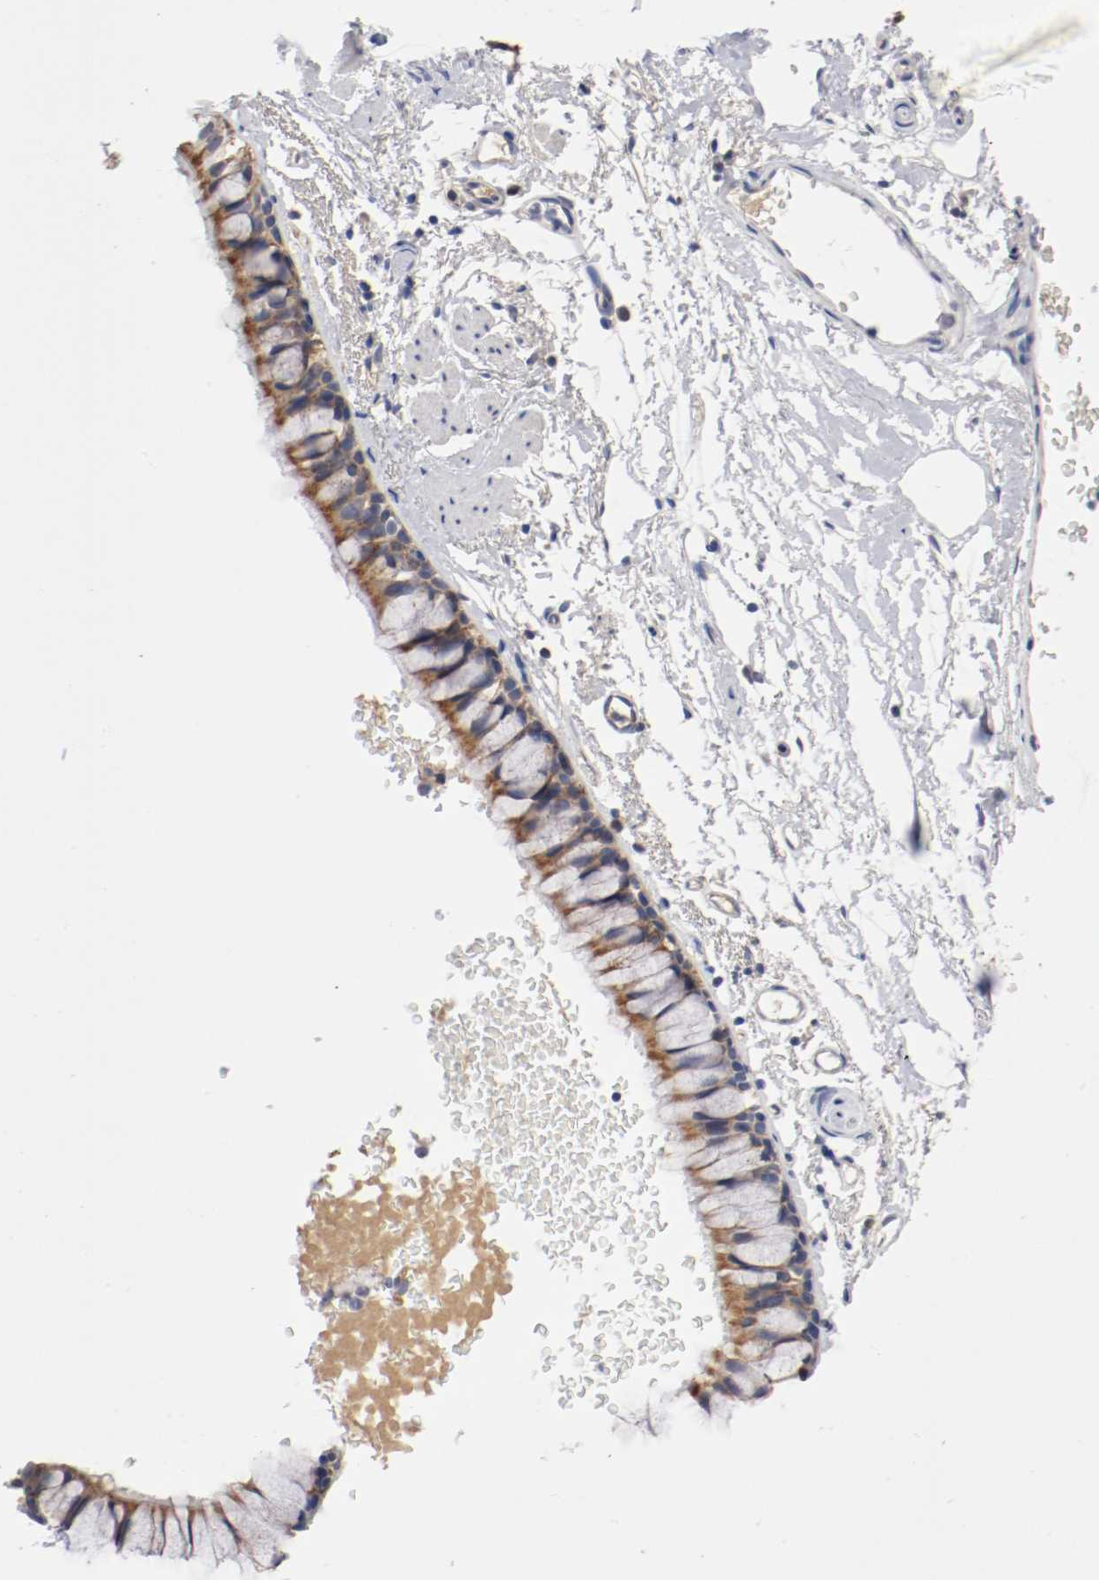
{"staining": {"intensity": "strong", "quantity": ">75%", "location": "cytoplasmic/membranous"}, "tissue": "bronchus", "cell_type": "Respiratory epithelial cells", "image_type": "normal", "snomed": [{"axis": "morphology", "description": "Normal tissue, NOS"}, {"axis": "topography", "description": "Bronchus"}], "caption": "This image exhibits immunohistochemistry staining of unremarkable human bronchus, with high strong cytoplasmic/membranous expression in about >75% of respiratory epithelial cells.", "gene": "PCSK6", "patient": {"sex": "female", "age": 73}}